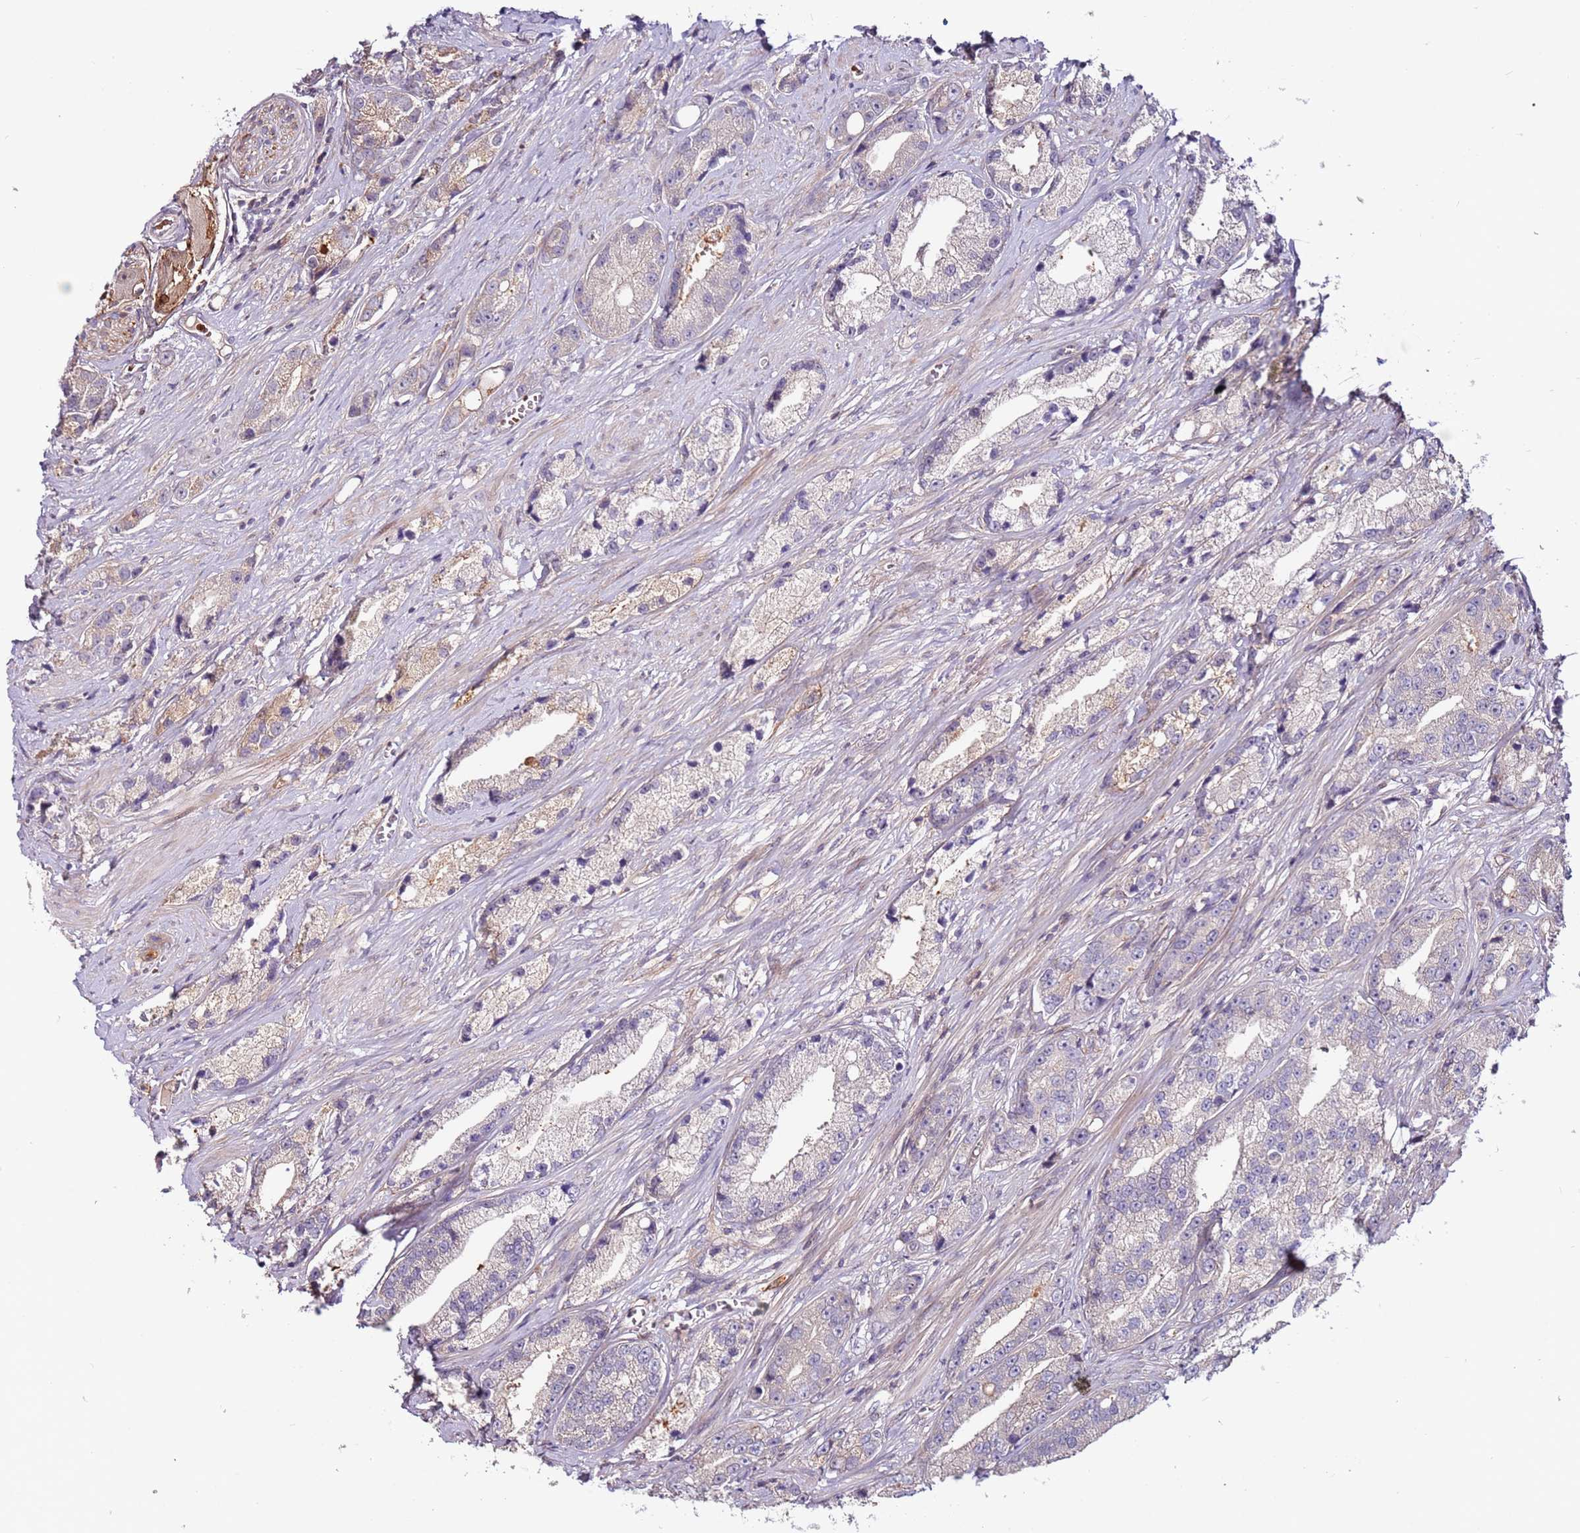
{"staining": {"intensity": "moderate", "quantity": "<25%", "location": "cytoplasmic/membranous"}, "tissue": "prostate cancer", "cell_type": "Tumor cells", "image_type": "cancer", "snomed": [{"axis": "morphology", "description": "Adenocarcinoma, High grade"}, {"axis": "topography", "description": "Prostate"}], "caption": "Protein positivity by immunohistochemistry shows moderate cytoplasmic/membranous positivity in about <25% of tumor cells in high-grade adenocarcinoma (prostate).", "gene": "MTG2", "patient": {"sex": "male", "age": 74}}